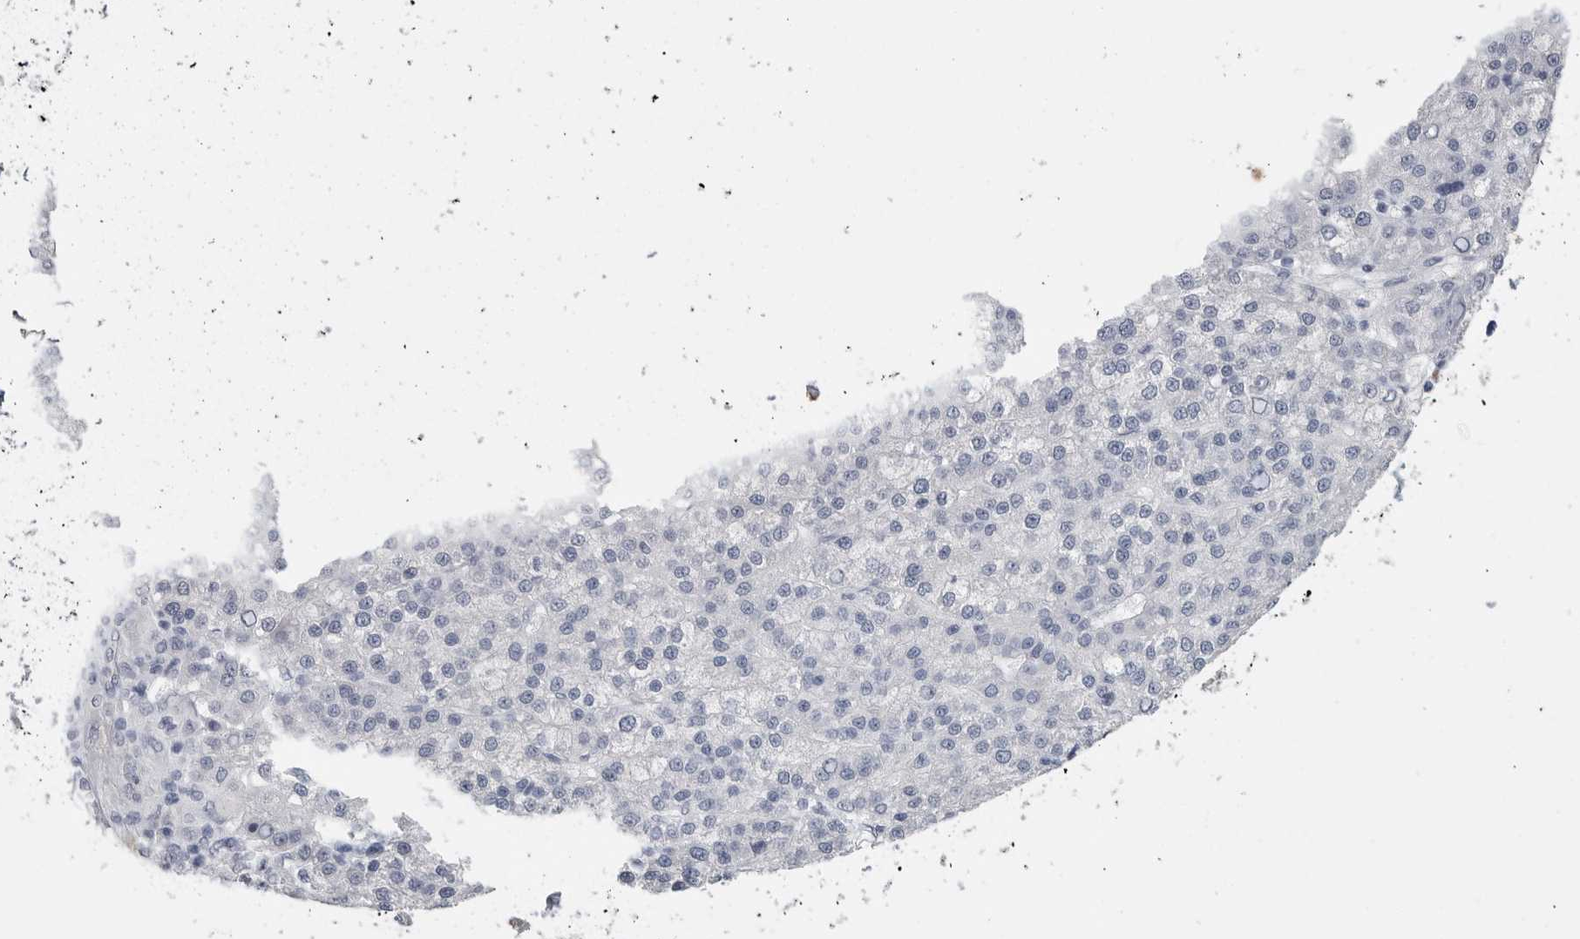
{"staining": {"intensity": "negative", "quantity": "none", "location": "none"}, "tissue": "liver cancer", "cell_type": "Tumor cells", "image_type": "cancer", "snomed": [{"axis": "morphology", "description": "Carcinoma, Hepatocellular, NOS"}, {"axis": "topography", "description": "Liver"}], "caption": "The micrograph demonstrates no staining of tumor cells in liver hepatocellular carcinoma. (DAB (3,3'-diaminobenzidine) IHC visualized using brightfield microscopy, high magnification).", "gene": "TIMP1", "patient": {"sex": "female", "age": 58}}